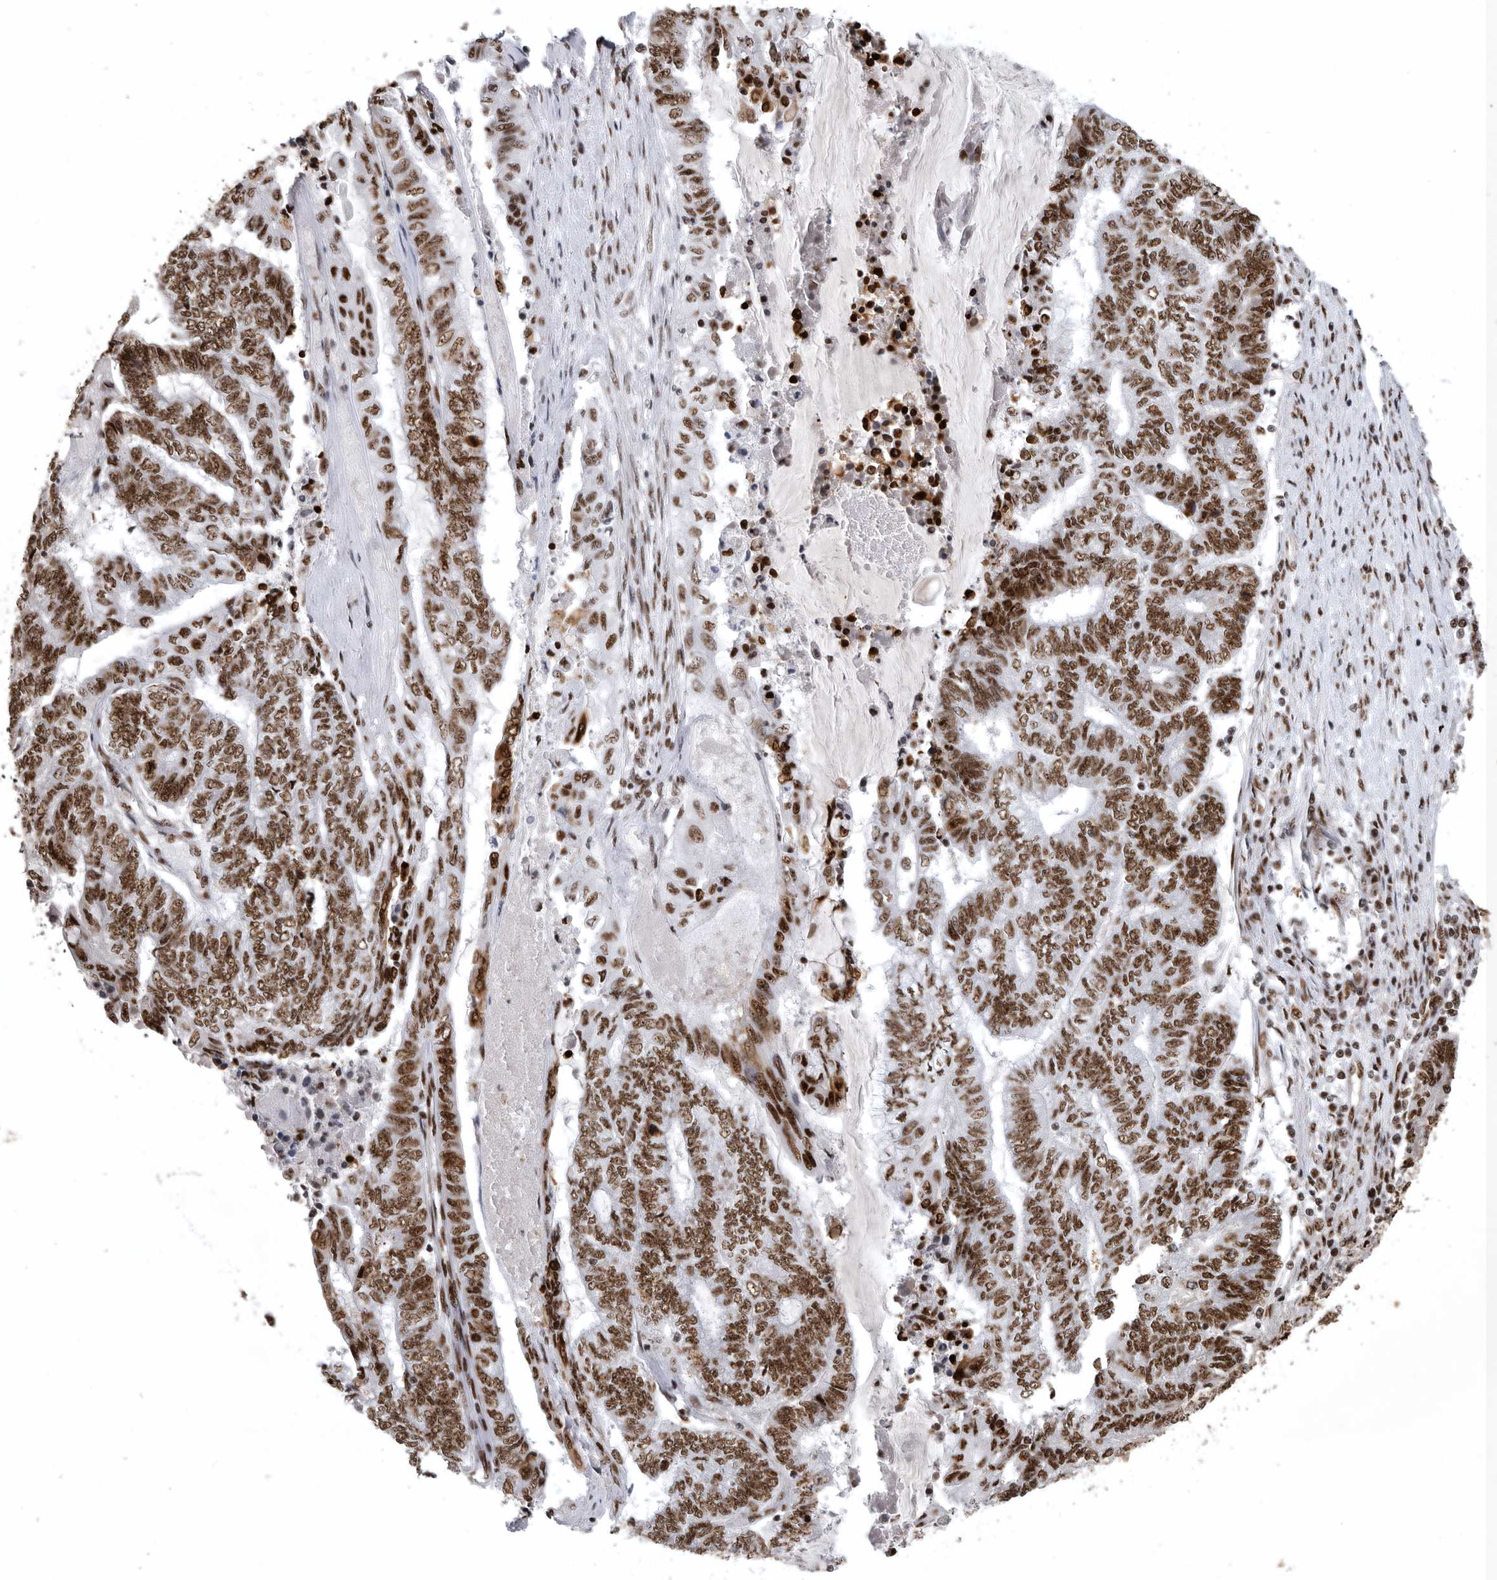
{"staining": {"intensity": "moderate", "quantity": ">75%", "location": "nuclear"}, "tissue": "endometrial cancer", "cell_type": "Tumor cells", "image_type": "cancer", "snomed": [{"axis": "morphology", "description": "Adenocarcinoma, NOS"}, {"axis": "topography", "description": "Uterus"}, {"axis": "topography", "description": "Endometrium"}], "caption": "A photomicrograph showing moderate nuclear staining in about >75% of tumor cells in endometrial cancer, as visualized by brown immunohistochemical staining.", "gene": "BCLAF1", "patient": {"sex": "female", "age": 70}}